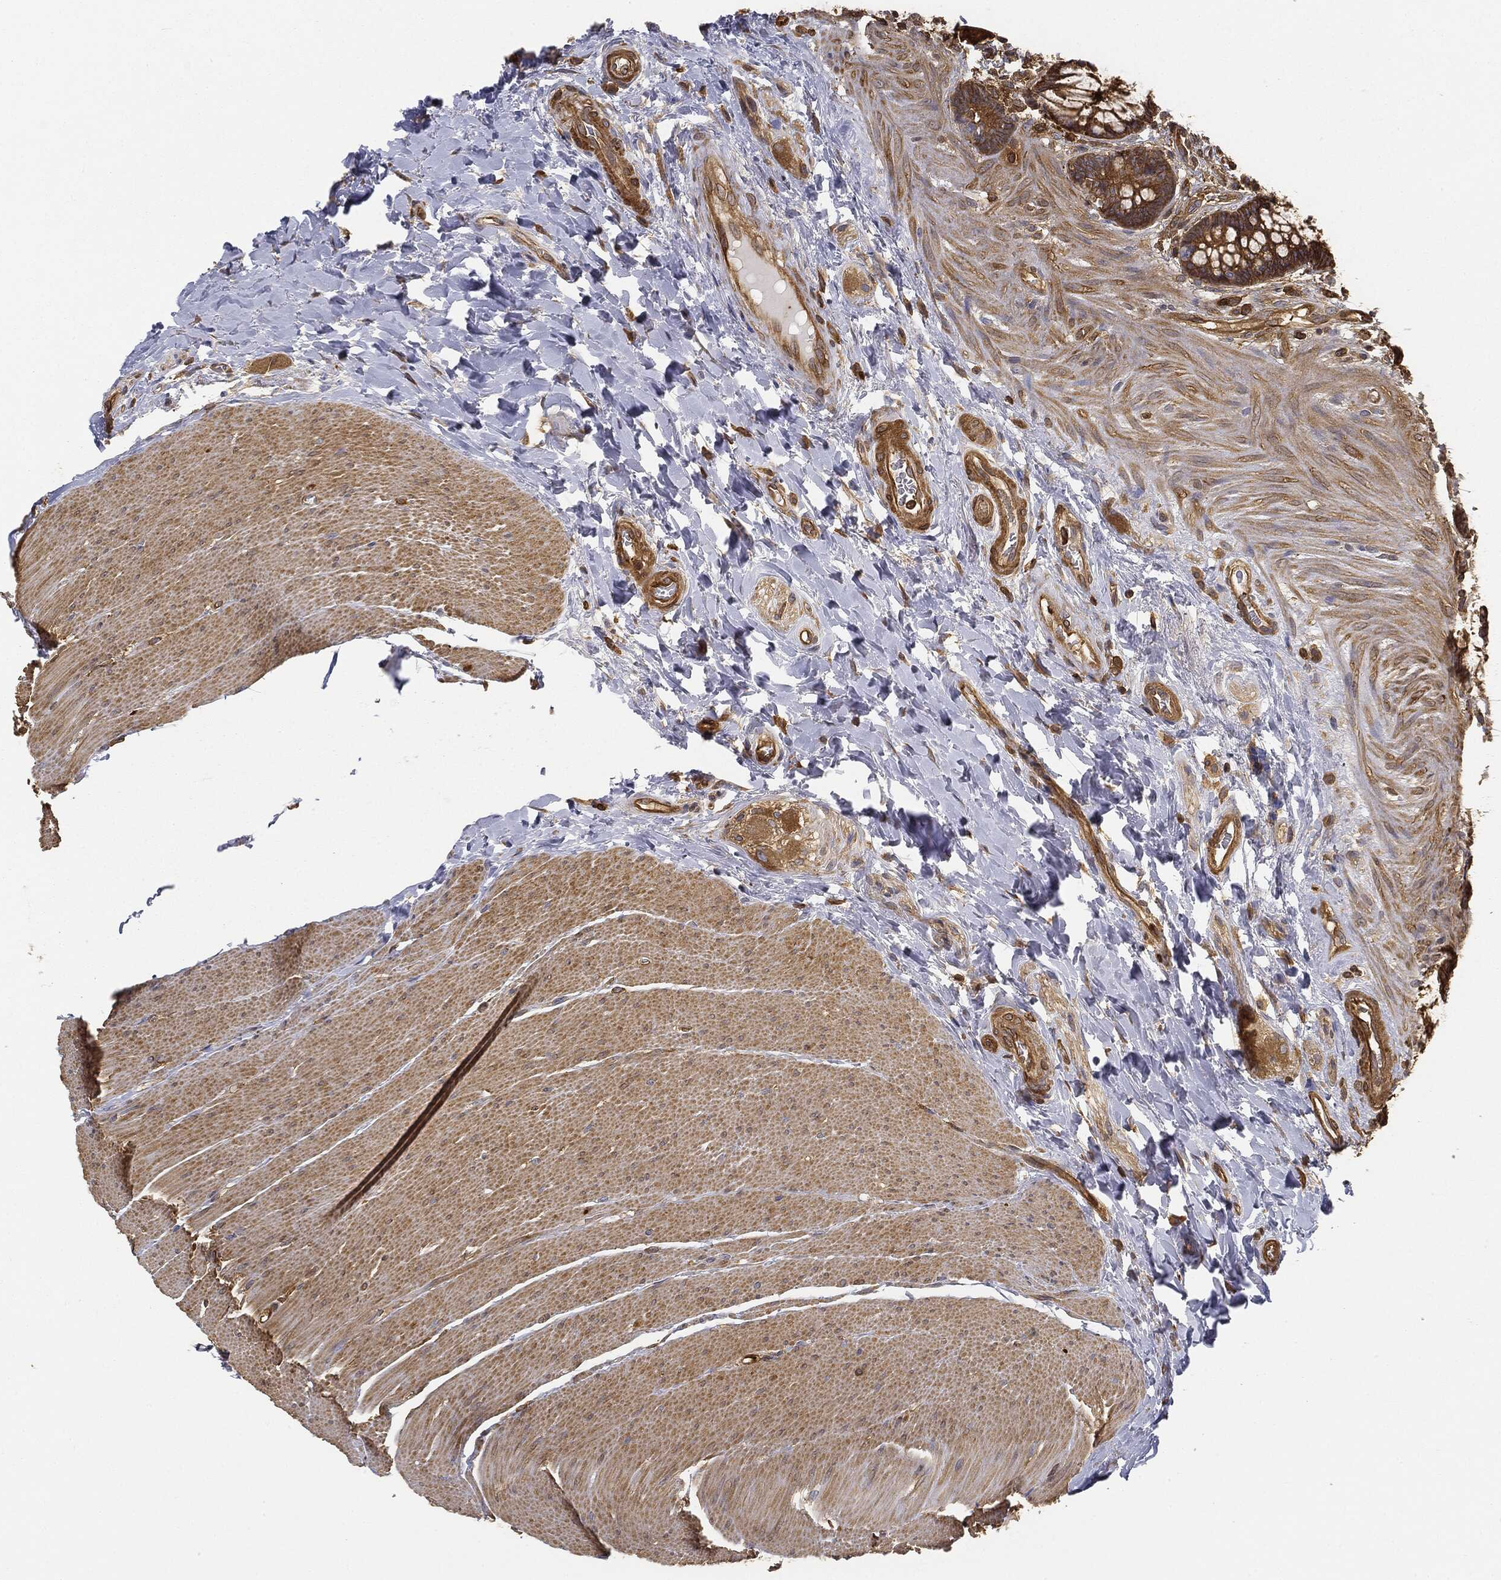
{"staining": {"intensity": "strong", "quantity": ">75%", "location": "cytoplasmic/membranous"}, "tissue": "rectum", "cell_type": "Glandular cells", "image_type": "normal", "snomed": [{"axis": "morphology", "description": "Normal tissue, NOS"}, {"axis": "topography", "description": "Rectum"}], "caption": "Rectum was stained to show a protein in brown. There is high levels of strong cytoplasmic/membranous expression in approximately >75% of glandular cells. The protein of interest is stained brown, and the nuclei are stained in blue (DAB (3,3'-diaminobenzidine) IHC with brightfield microscopy, high magnification).", "gene": "WDR1", "patient": {"sex": "female", "age": 58}}